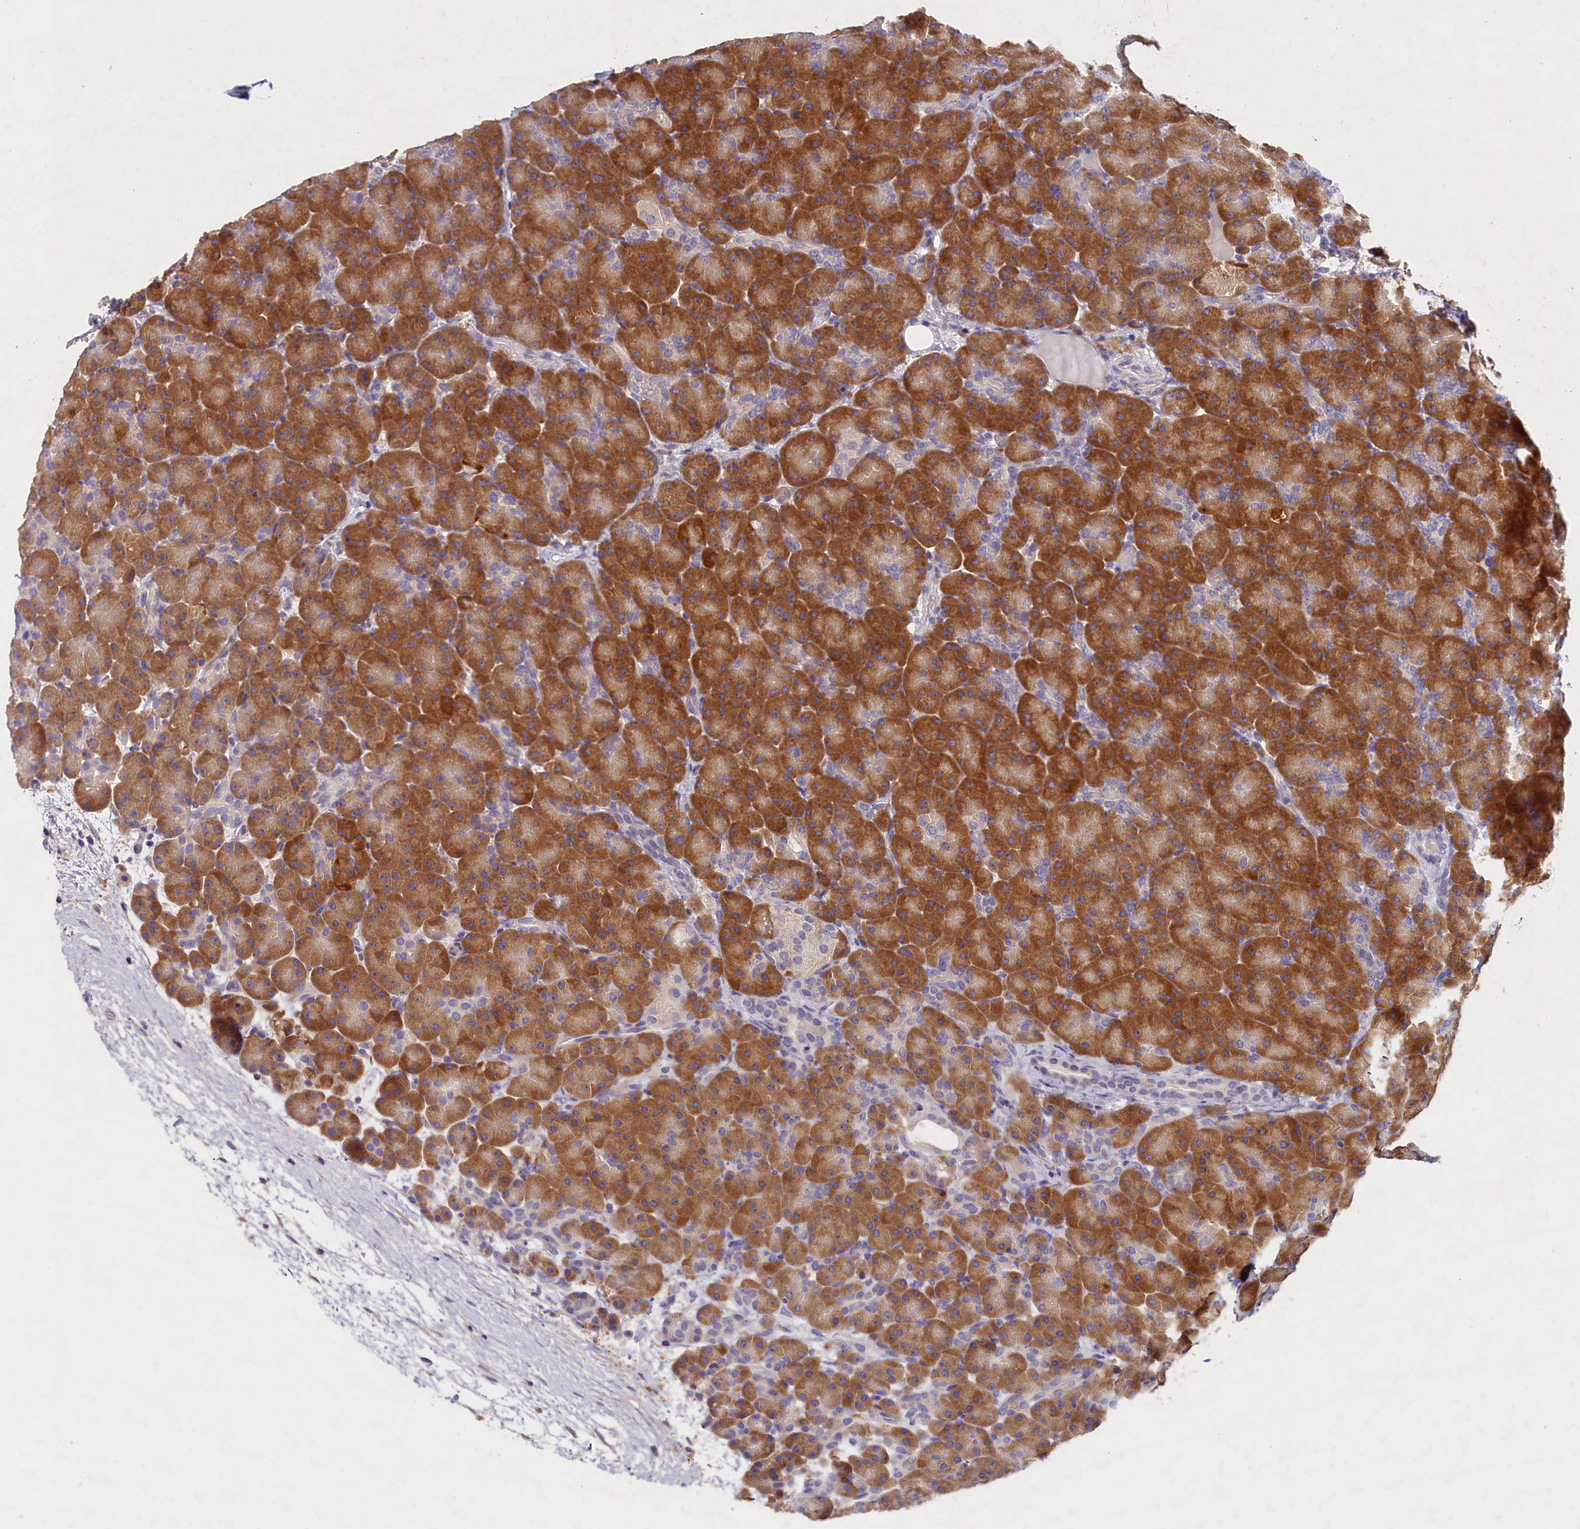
{"staining": {"intensity": "moderate", "quantity": ">75%", "location": "cytoplasmic/membranous"}, "tissue": "pancreas", "cell_type": "Exocrine glandular cells", "image_type": "normal", "snomed": [{"axis": "morphology", "description": "Normal tissue, NOS"}, {"axis": "topography", "description": "Pancreas"}], "caption": "The image shows immunohistochemical staining of benign pancreas. There is moderate cytoplasmic/membranous staining is identified in approximately >75% of exocrine glandular cells. (Brightfield microscopy of DAB IHC at high magnification).", "gene": "ST7L", "patient": {"sex": "male", "age": 66}}